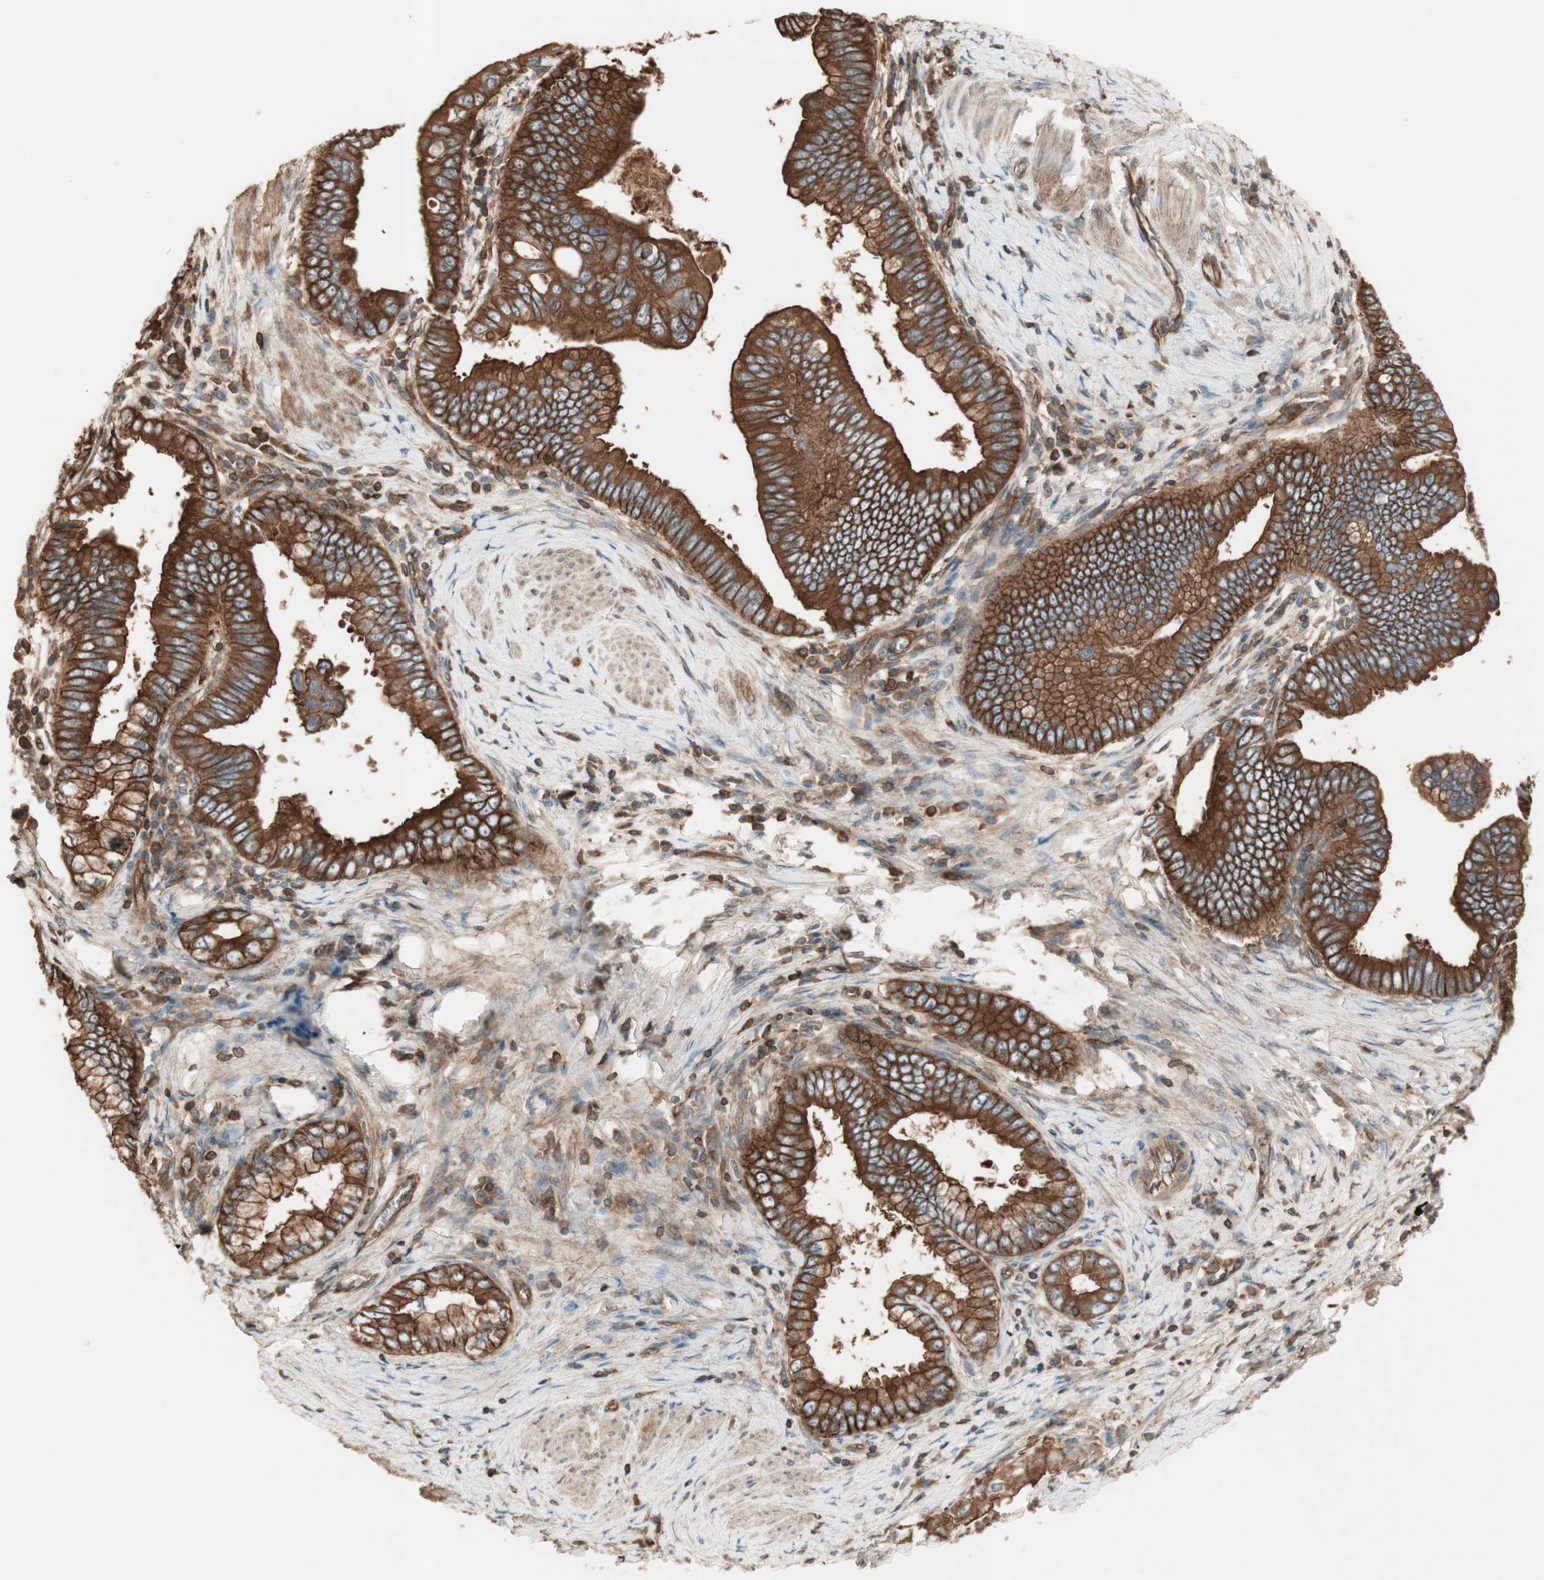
{"staining": {"intensity": "strong", "quantity": ">75%", "location": "cytoplasmic/membranous"}, "tissue": "pancreatic cancer", "cell_type": "Tumor cells", "image_type": "cancer", "snomed": [{"axis": "morphology", "description": "Normal tissue, NOS"}, {"axis": "topography", "description": "Lymph node"}], "caption": "DAB immunohistochemical staining of pancreatic cancer reveals strong cytoplasmic/membranous protein positivity in about >75% of tumor cells.", "gene": "TCP11L1", "patient": {"sex": "male", "age": 50}}